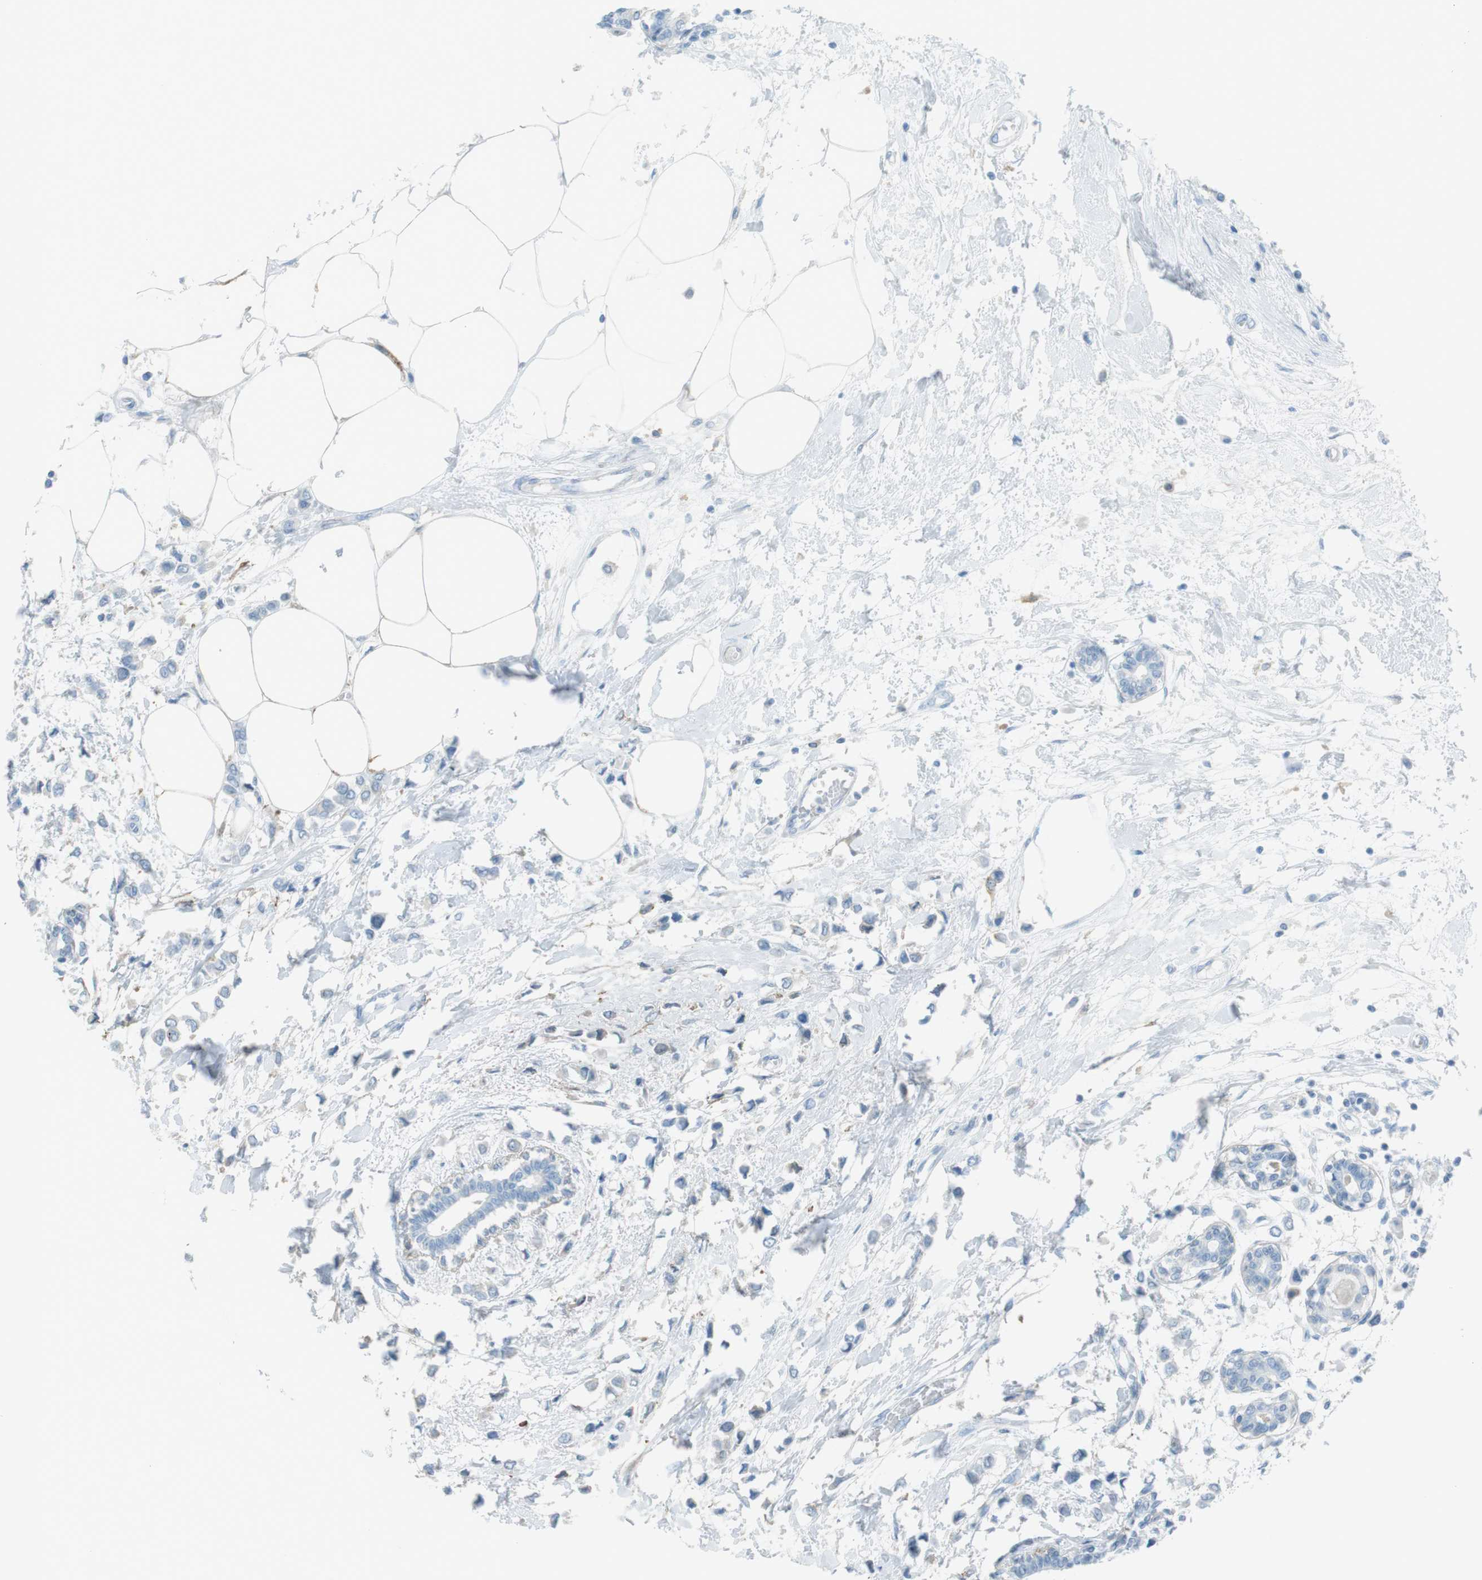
{"staining": {"intensity": "negative", "quantity": "none", "location": "none"}, "tissue": "breast cancer", "cell_type": "Tumor cells", "image_type": "cancer", "snomed": [{"axis": "morphology", "description": "Lobular carcinoma"}, {"axis": "topography", "description": "Breast"}], "caption": "Immunohistochemical staining of human breast cancer (lobular carcinoma) shows no significant expression in tumor cells.", "gene": "TUBB2A", "patient": {"sex": "female", "age": 51}}